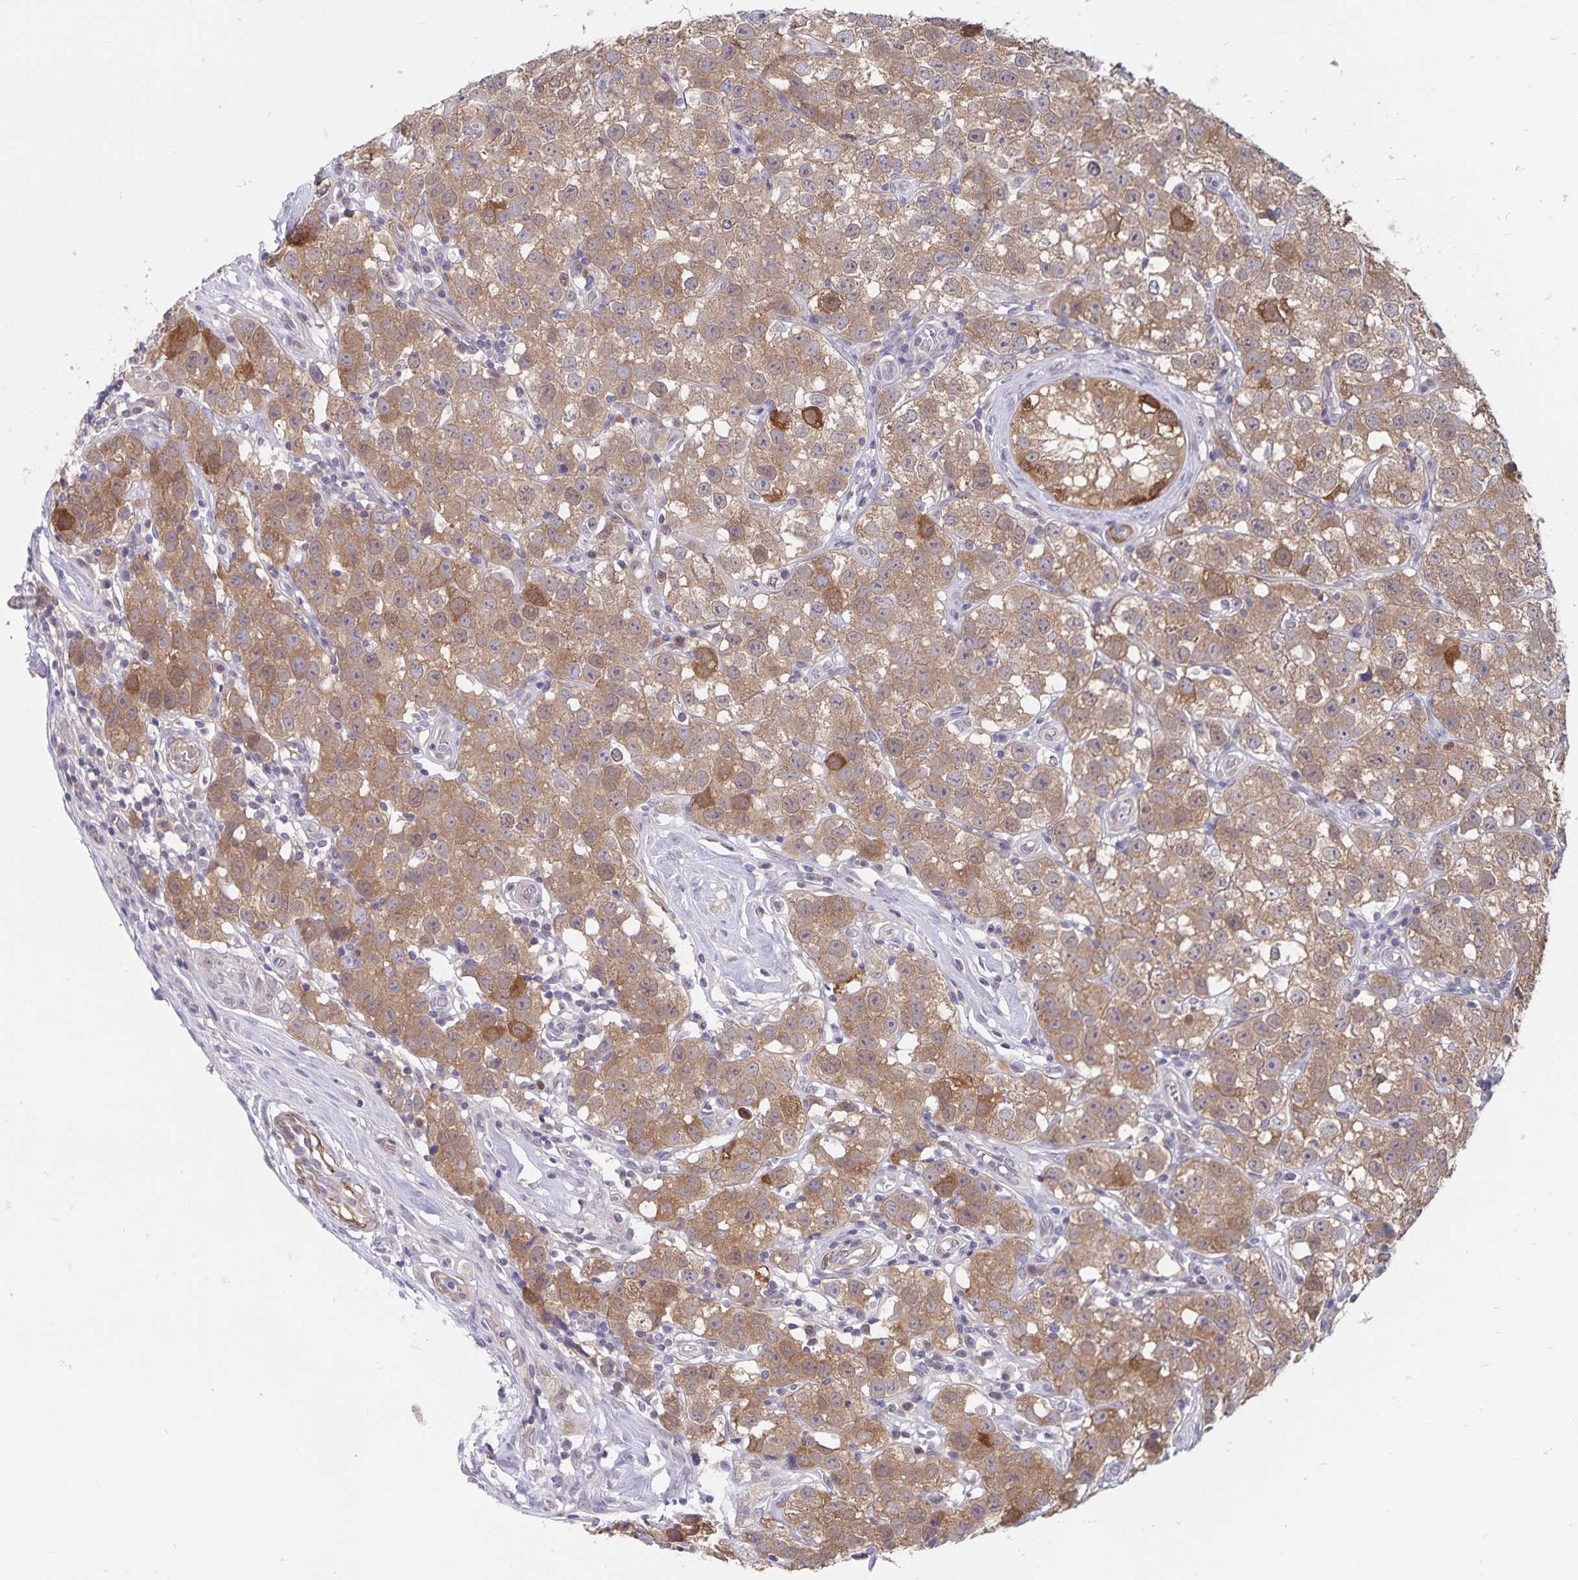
{"staining": {"intensity": "moderate", "quantity": ">75%", "location": "cytoplasmic/membranous"}, "tissue": "testis cancer", "cell_type": "Tumor cells", "image_type": "cancer", "snomed": [{"axis": "morphology", "description": "Seminoma, NOS"}, {"axis": "topography", "description": "Testis"}], "caption": "Immunohistochemistry (IHC) image of neoplastic tissue: human testis cancer (seminoma) stained using immunohistochemistry shows medium levels of moderate protein expression localized specifically in the cytoplasmic/membranous of tumor cells, appearing as a cytoplasmic/membranous brown color.", "gene": "BAG6", "patient": {"sex": "male", "age": 34}}